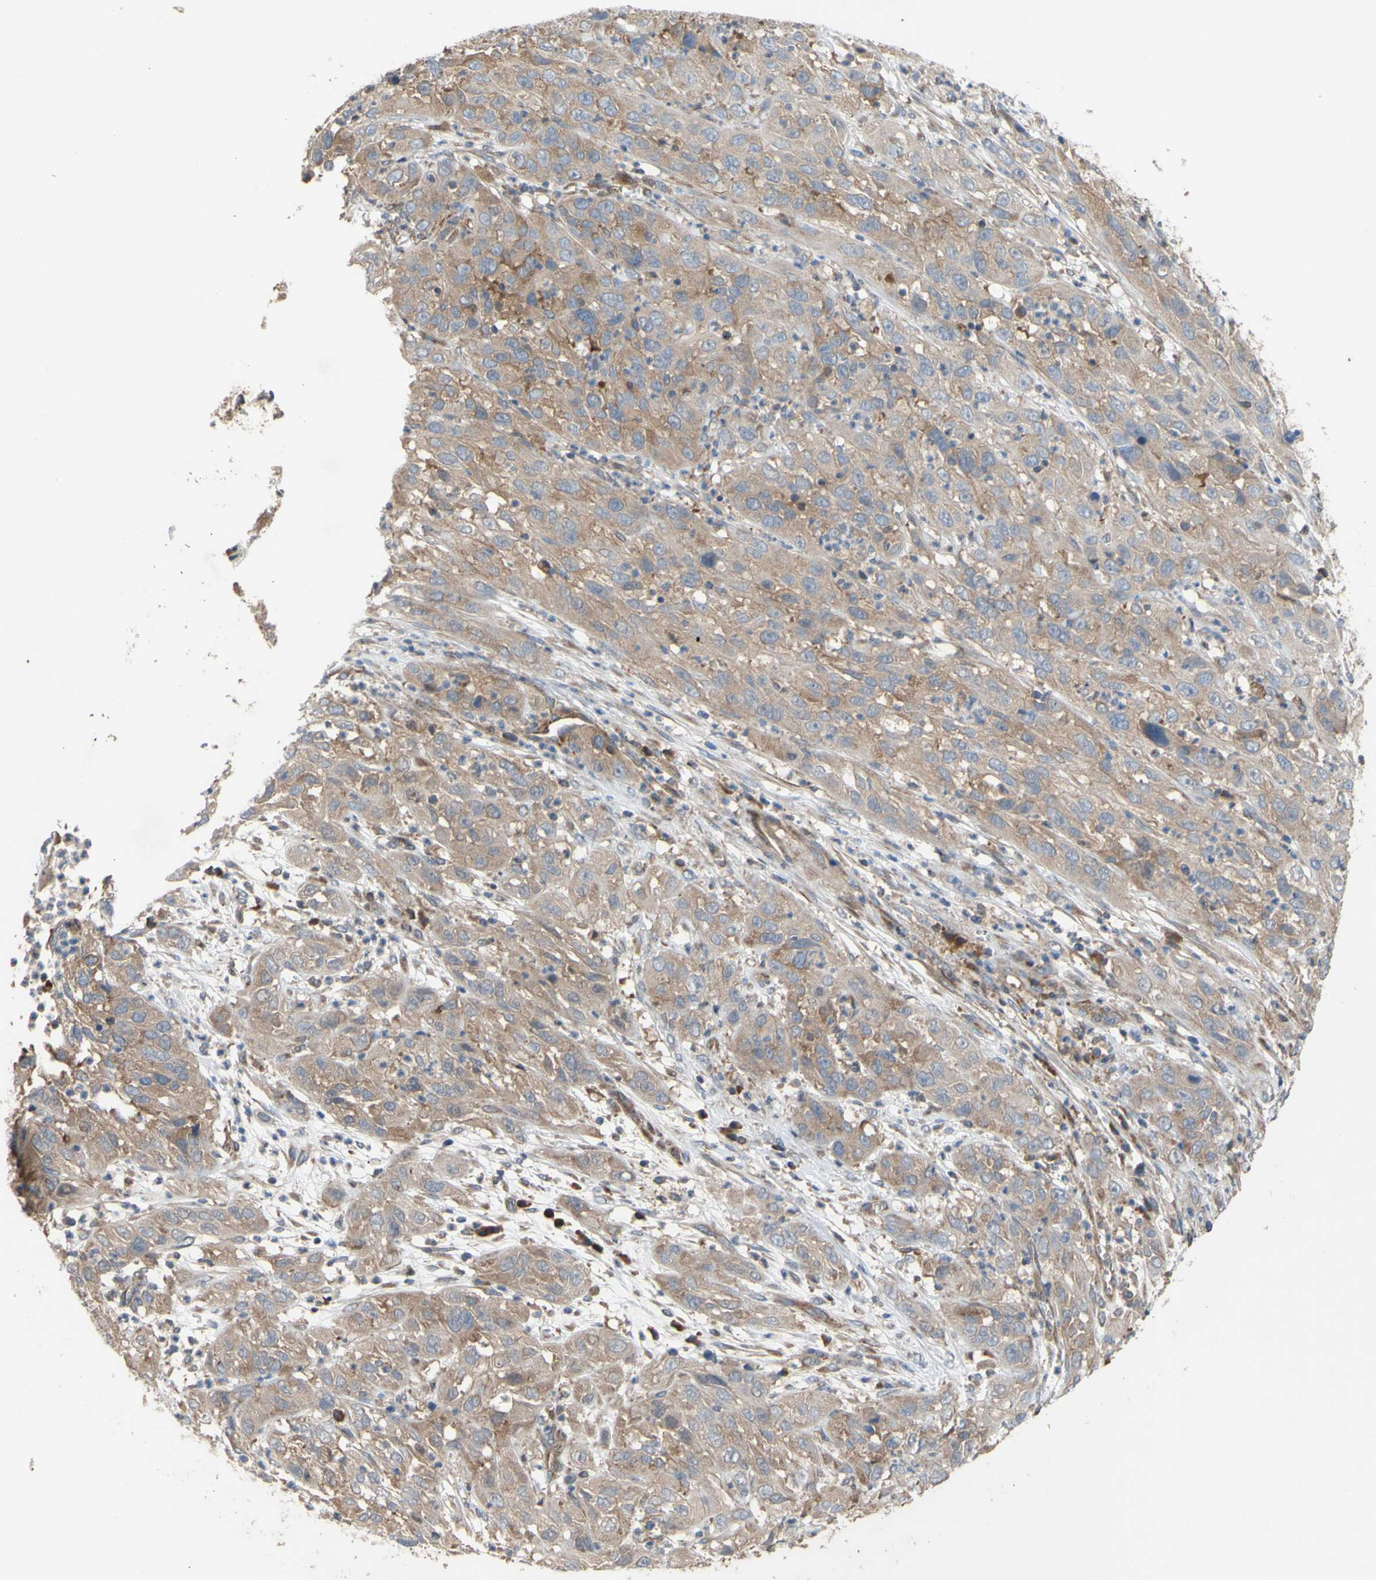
{"staining": {"intensity": "moderate", "quantity": ">75%", "location": "cytoplasmic/membranous"}, "tissue": "cervical cancer", "cell_type": "Tumor cells", "image_type": "cancer", "snomed": [{"axis": "morphology", "description": "Squamous cell carcinoma, NOS"}, {"axis": "topography", "description": "Cervix"}], "caption": "Protein staining of squamous cell carcinoma (cervical) tissue demonstrates moderate cytoplasmic/membranous positivity in approximately >75% of tumor cells.", "gene": "EIF2S3", "patient": {"sex": "female", "age": 32}}